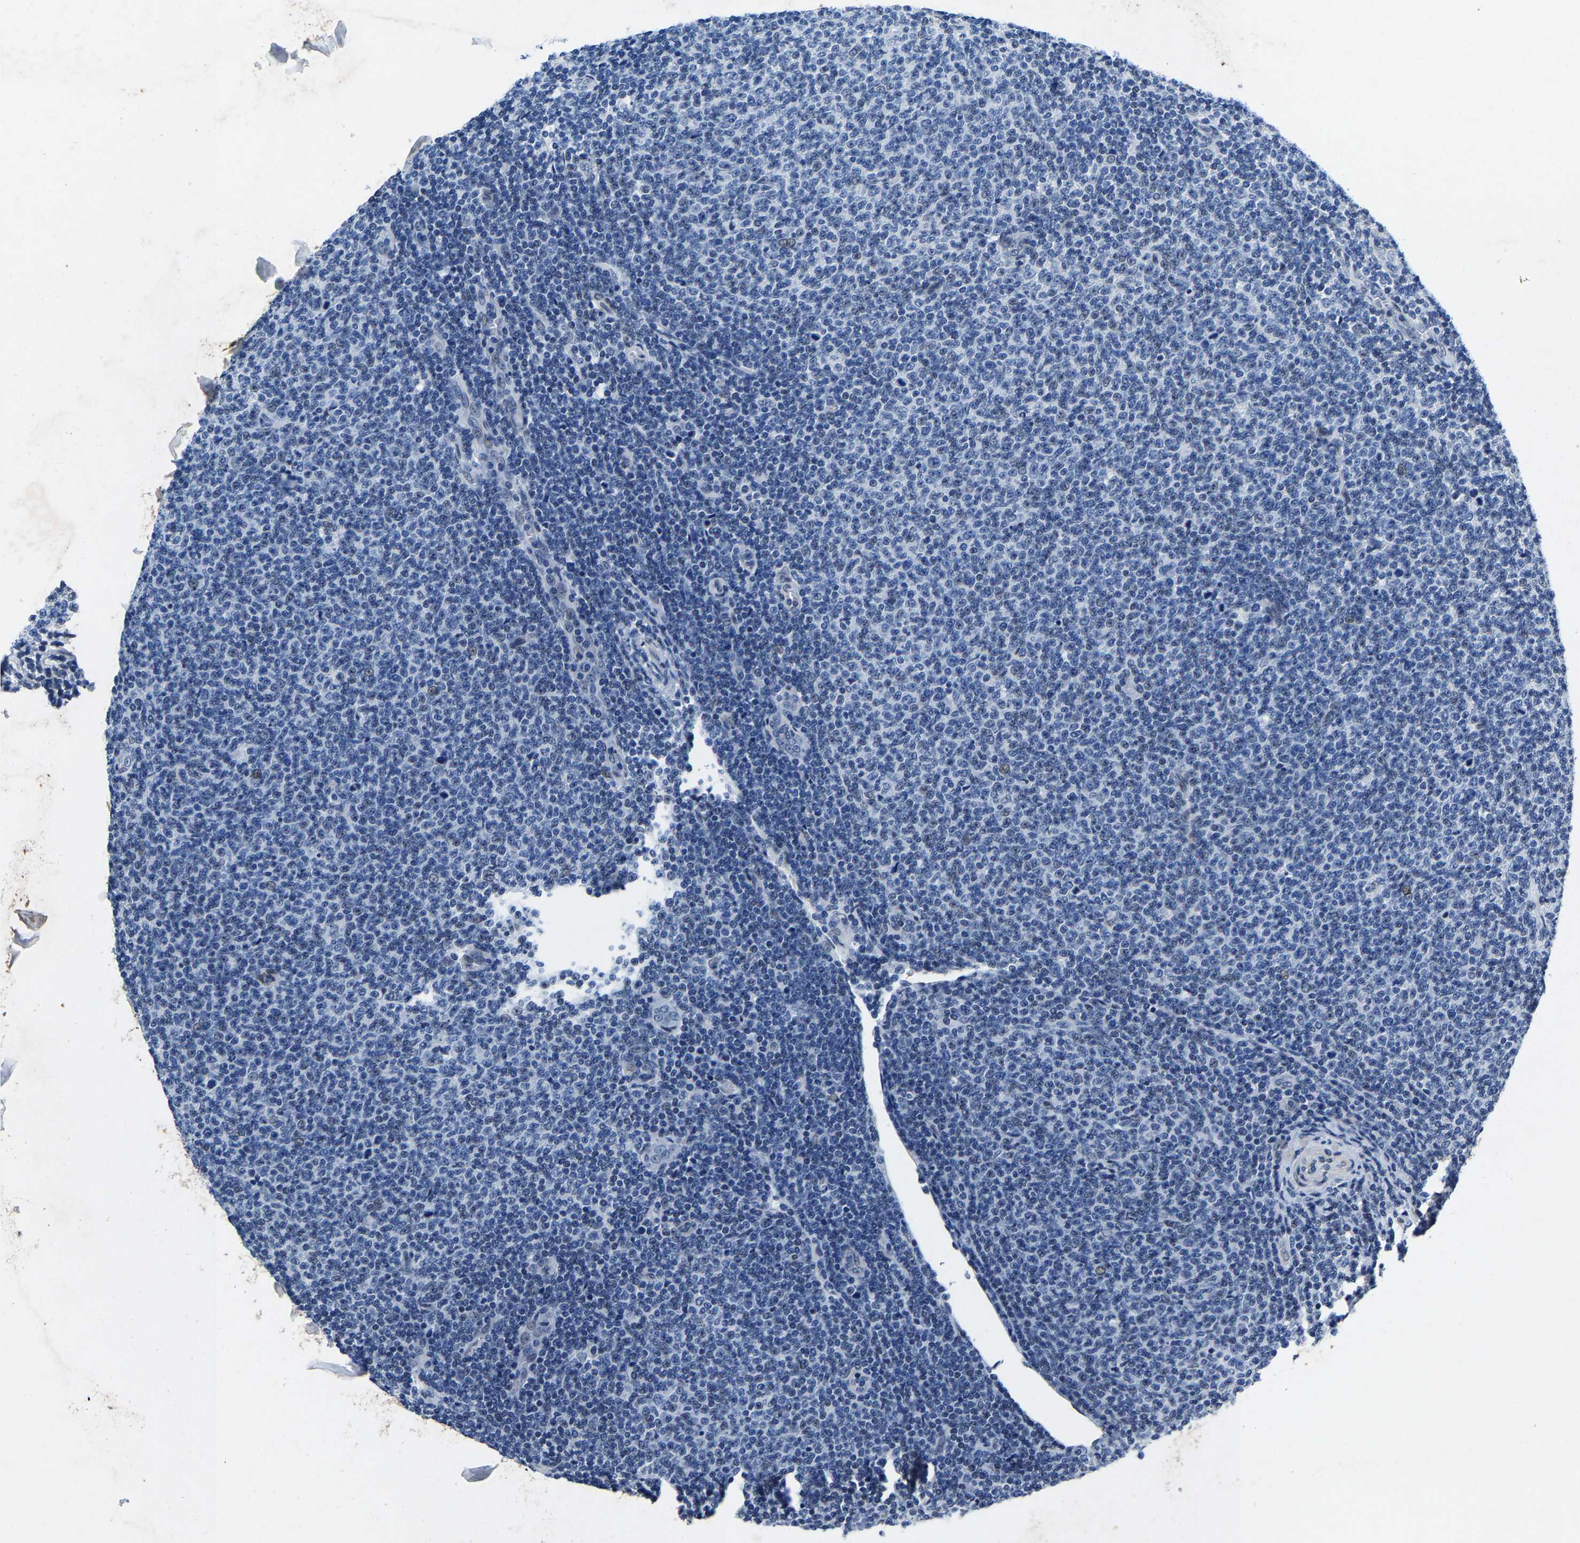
{"staining": {"intensity": "weak", "quantity": "<25%", "location": "nuclear"}, "tissue": "lymphoma", "cell_type": "Tumor cells", "image_type": "cancer", "snomed": [{"axis": "morphology", "description": "Malignant lymphoma, non-Hodgkin's type, Low grade"}, {"axis": "topography", "description": "Lymph node"}], "caption": "A photomicrograph of lymphoma stained for a protein displays no brown staining in tumor cells.", "gene": "UBN2", "patient": {"sex": "male", "age": 66}}